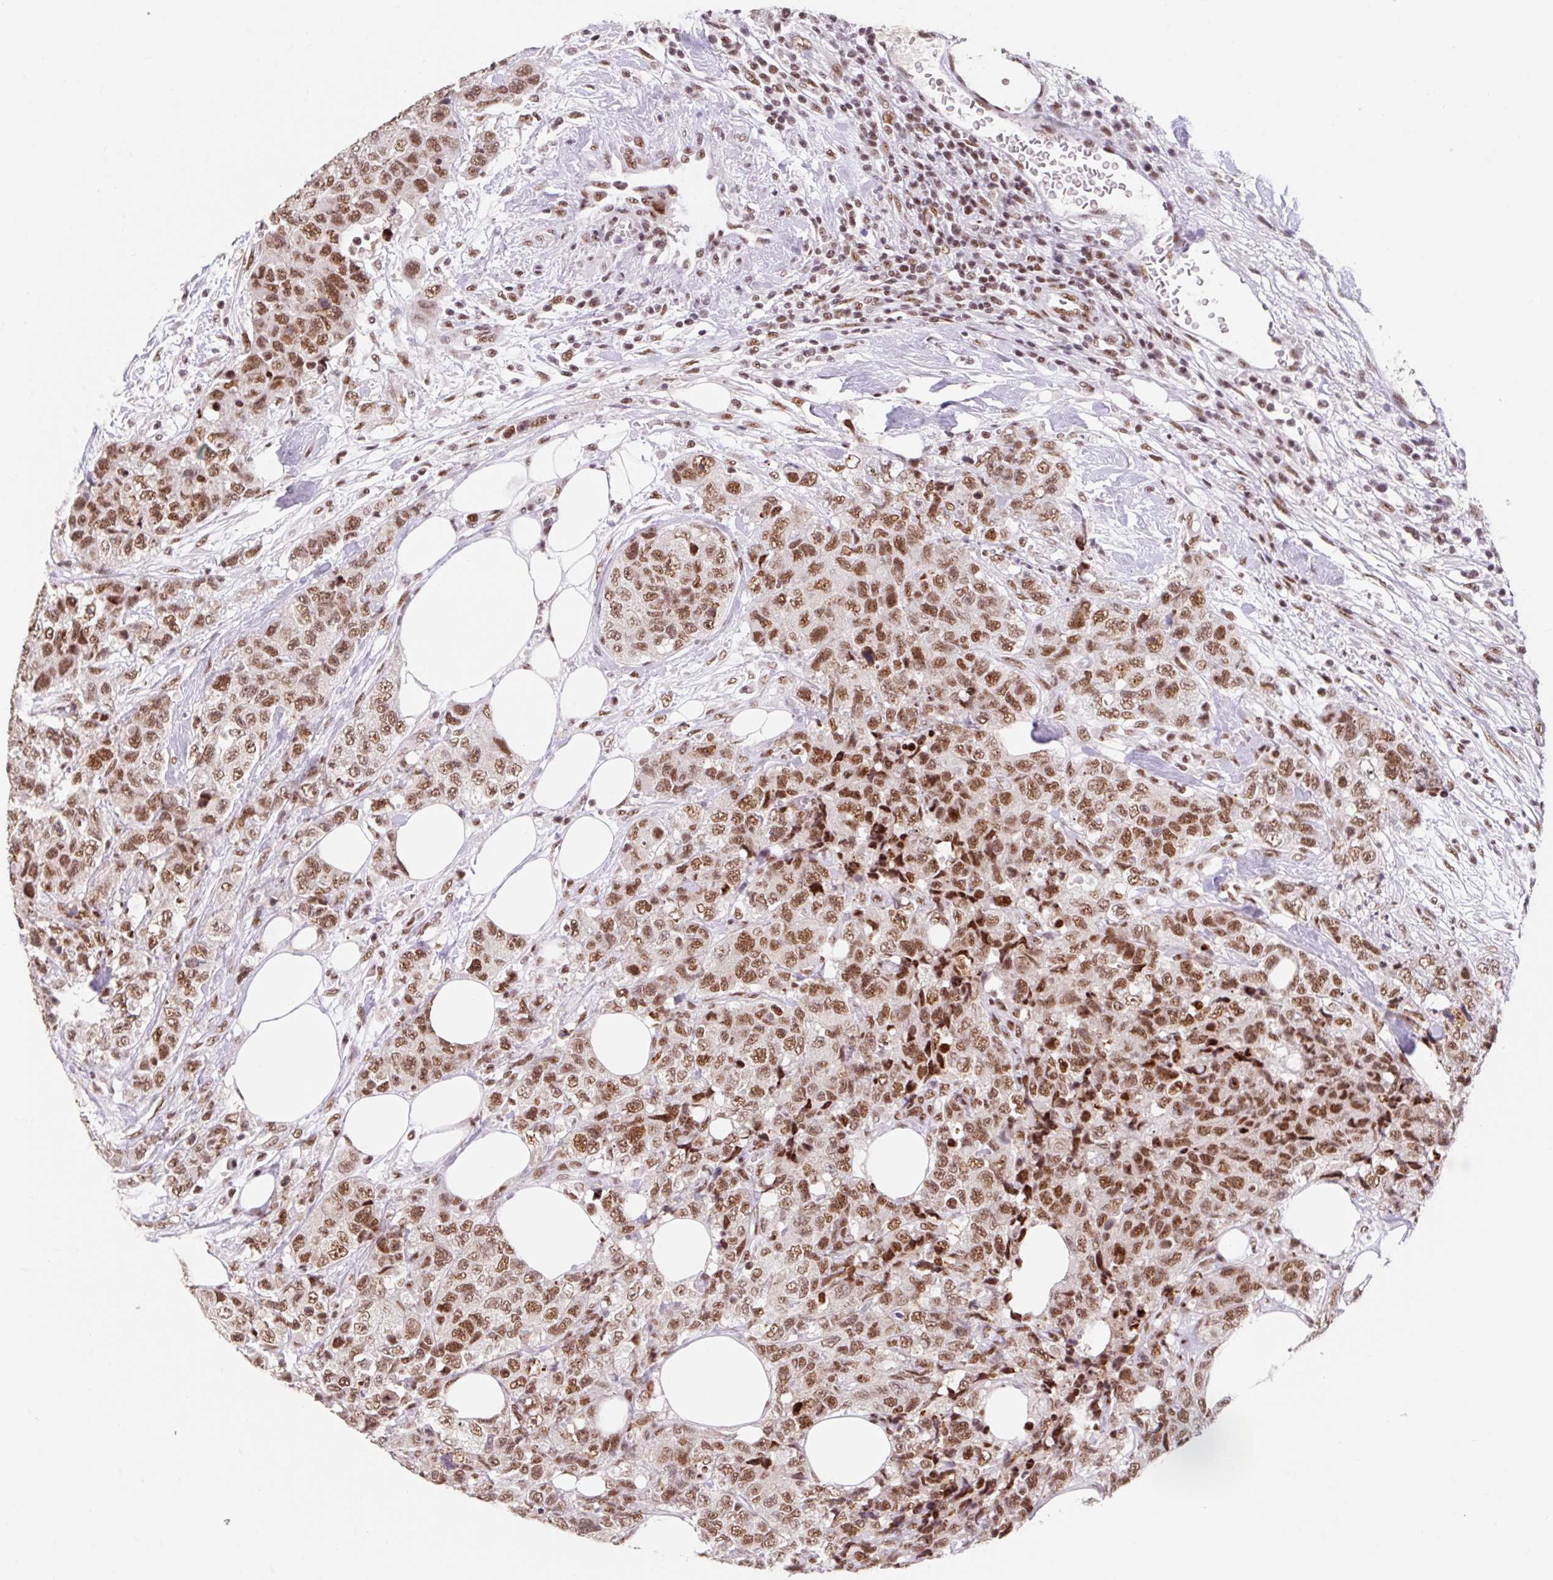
{"staining": {"intensity": "moderate", "quantity": ">75%", "location": "nuclear"}, "tissue": "urothelial cancer", "cell_type": "Tumor cells", "image_type": "cancer", "snomed": [{"axis": "morphology", "description": "Urothelial carcinoma, High grade"}, {"axis": "topography", "description": "Urinary bladder"}], "caption": "There is medium levels of moderate nuclear staining in tumor cells of high-grade urothelial carcinoma, as demonstrated by immunohistochemical staining (brown color).", "gene": "SRSF10", "patient": {"sex": "female", "age": 78}}